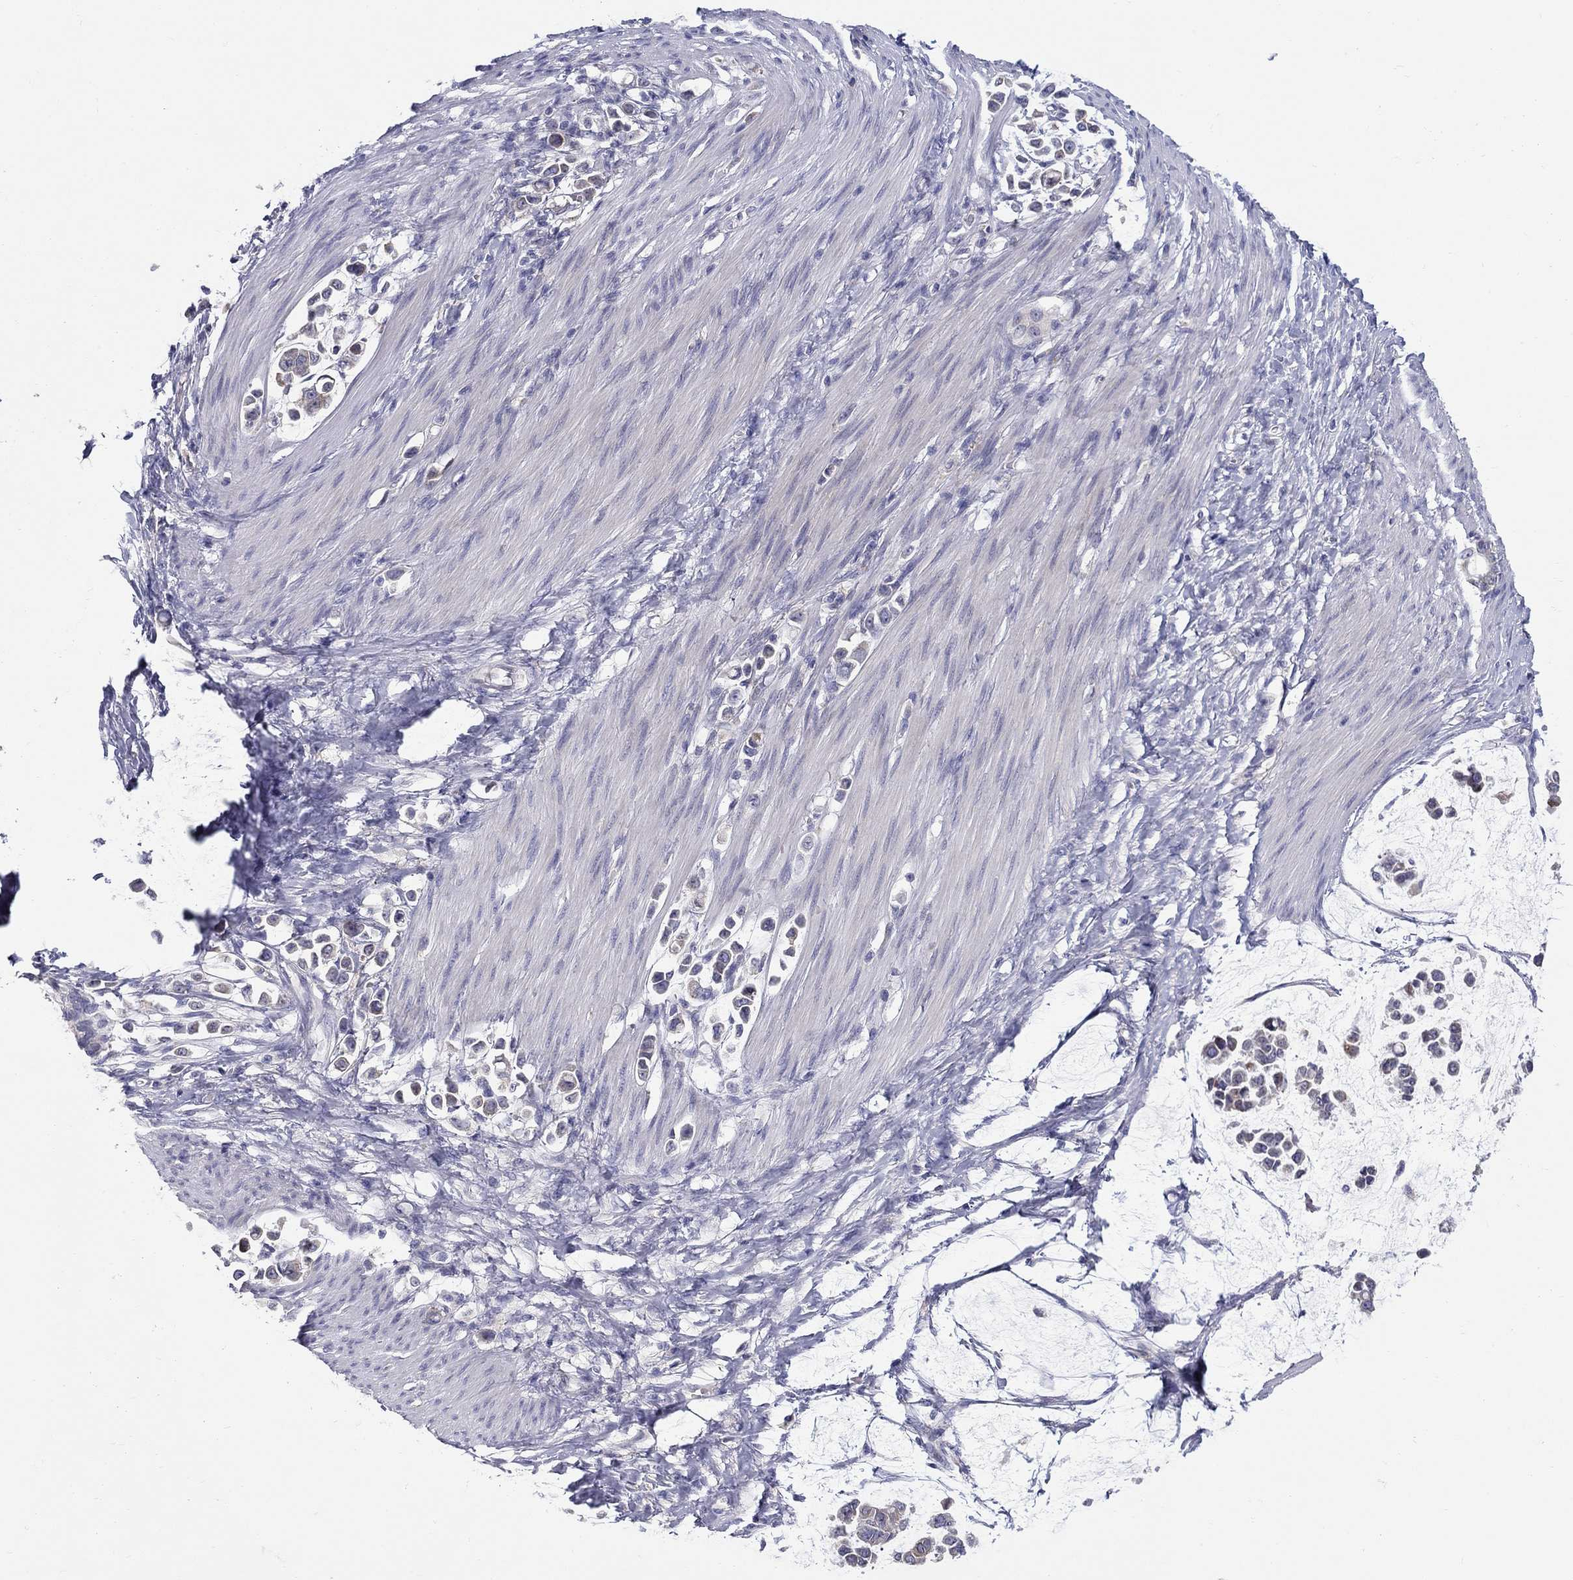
{"staining": {"intensity": "negative", "quantity": "none", "location": "none"}, "tissue": "stomach cancer", "cell_type": "Tumor cells", "image_type": "cancer", "snomed": [{"axis": "morphology", "description": "Adenocarcinoma, NOS"}, {"axis": "topography", "description": "Stomach"}], "caption": "High power microscopy micrograph of an IHC micrograph of adenocarcinoma (stomach), revealing no significant staining in tumor cells.", "gene": "QRFPR", "patient": {"sex": "male", "age": 82}}